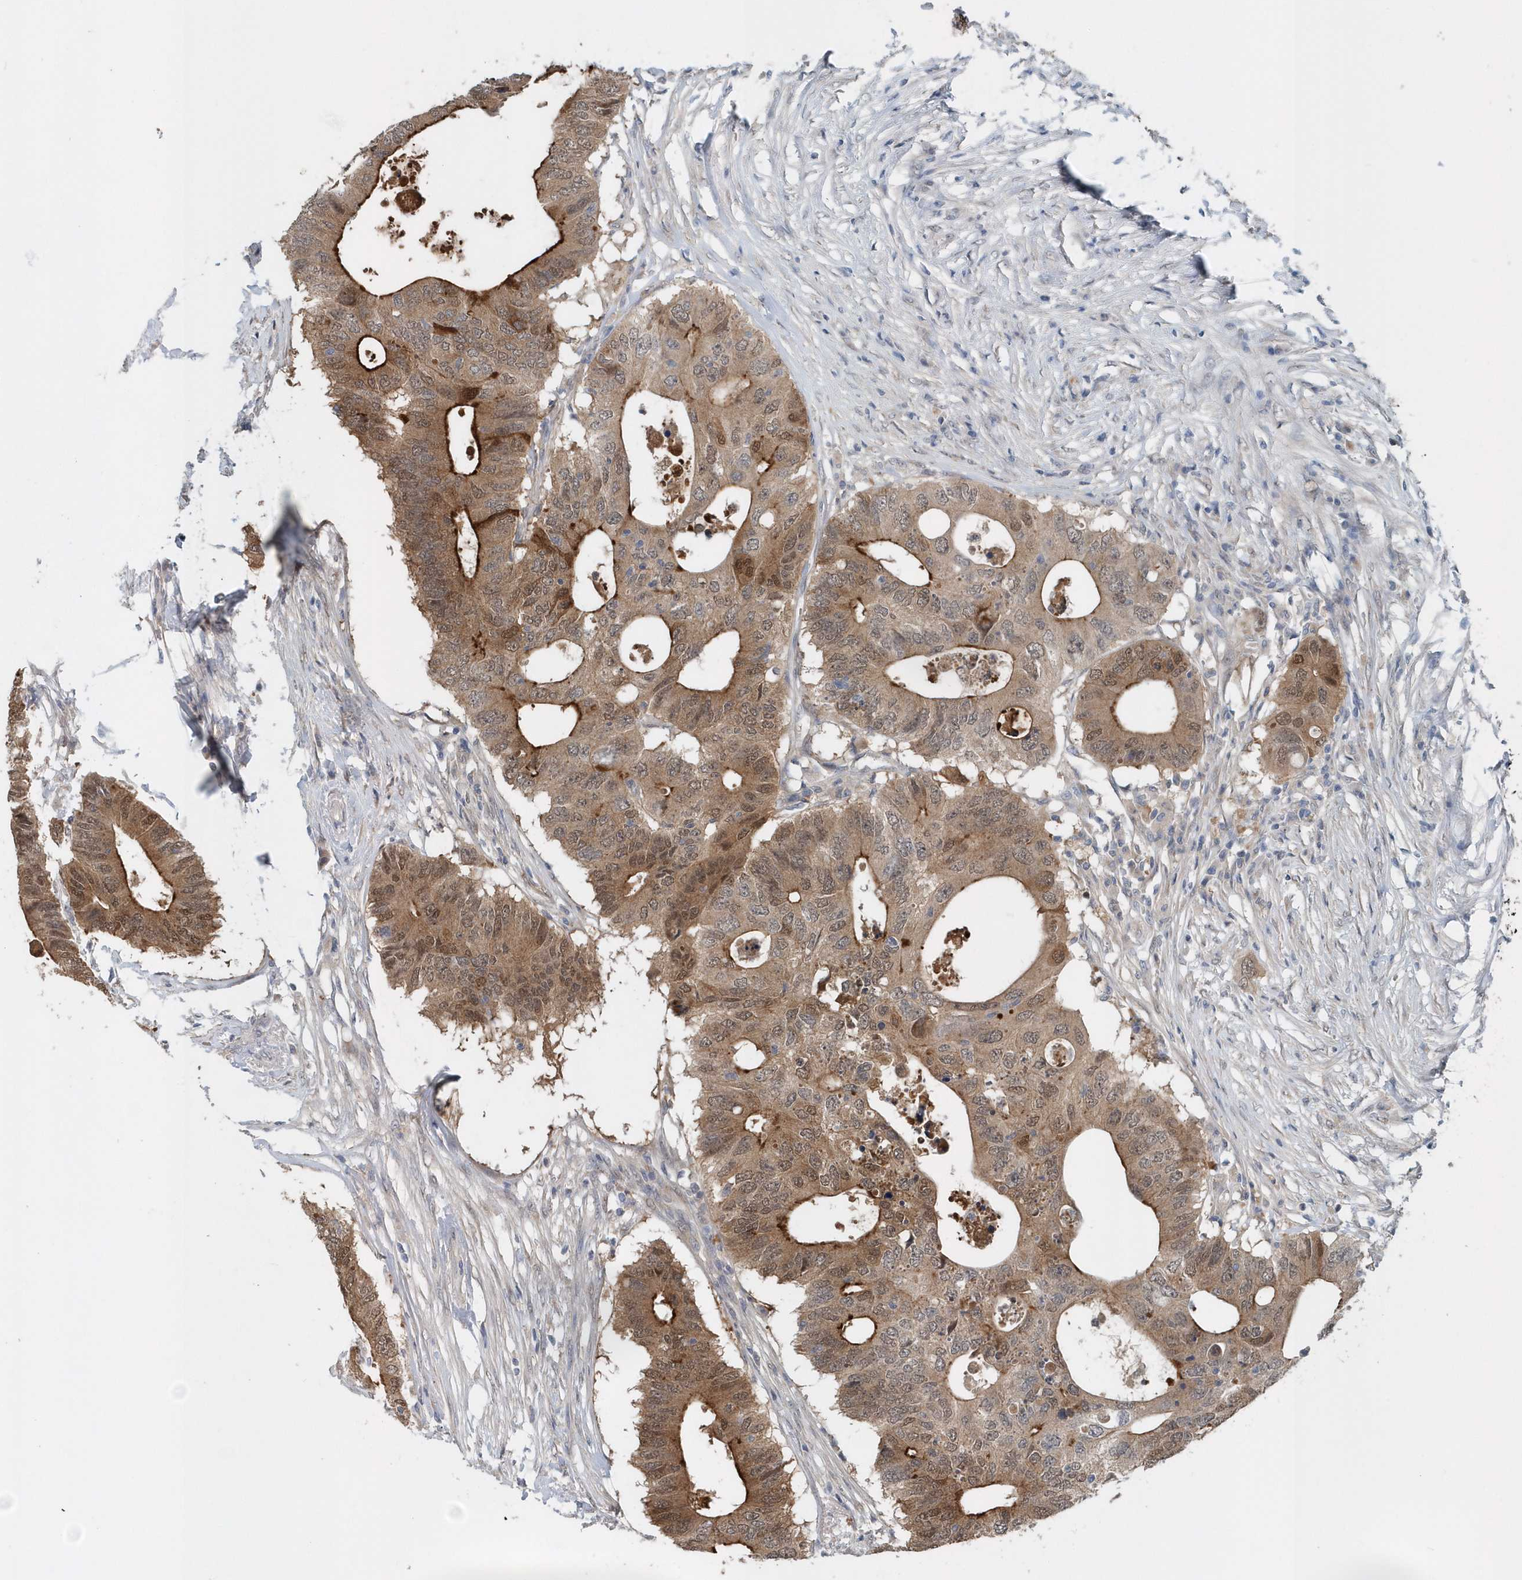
{"staining": {"intensity": "strong", "quantity": ">75%", "location": "cytoplasmic/membranous,nuclear"}, "tissue": "colorectal cancer", "cell_type": "Tumor cells", "image_type": "cancer", "snomed": [{"axis": "morphology", "description": "Adenocarcinoma, NOS"}, {"axis": "topography", "description": "Colon"}], "caption": "This photomicrograph shows colorectal cancer stained with immunohistochemistry (IHC) to label a protein in brown. The cytoplasmic/membranous and nuclear of tumor cells show strong positivity for the protein. Nuclei are counter-stained blue.", "gene": "PFN2", "patient": {"sex": "male", "age": 71}}